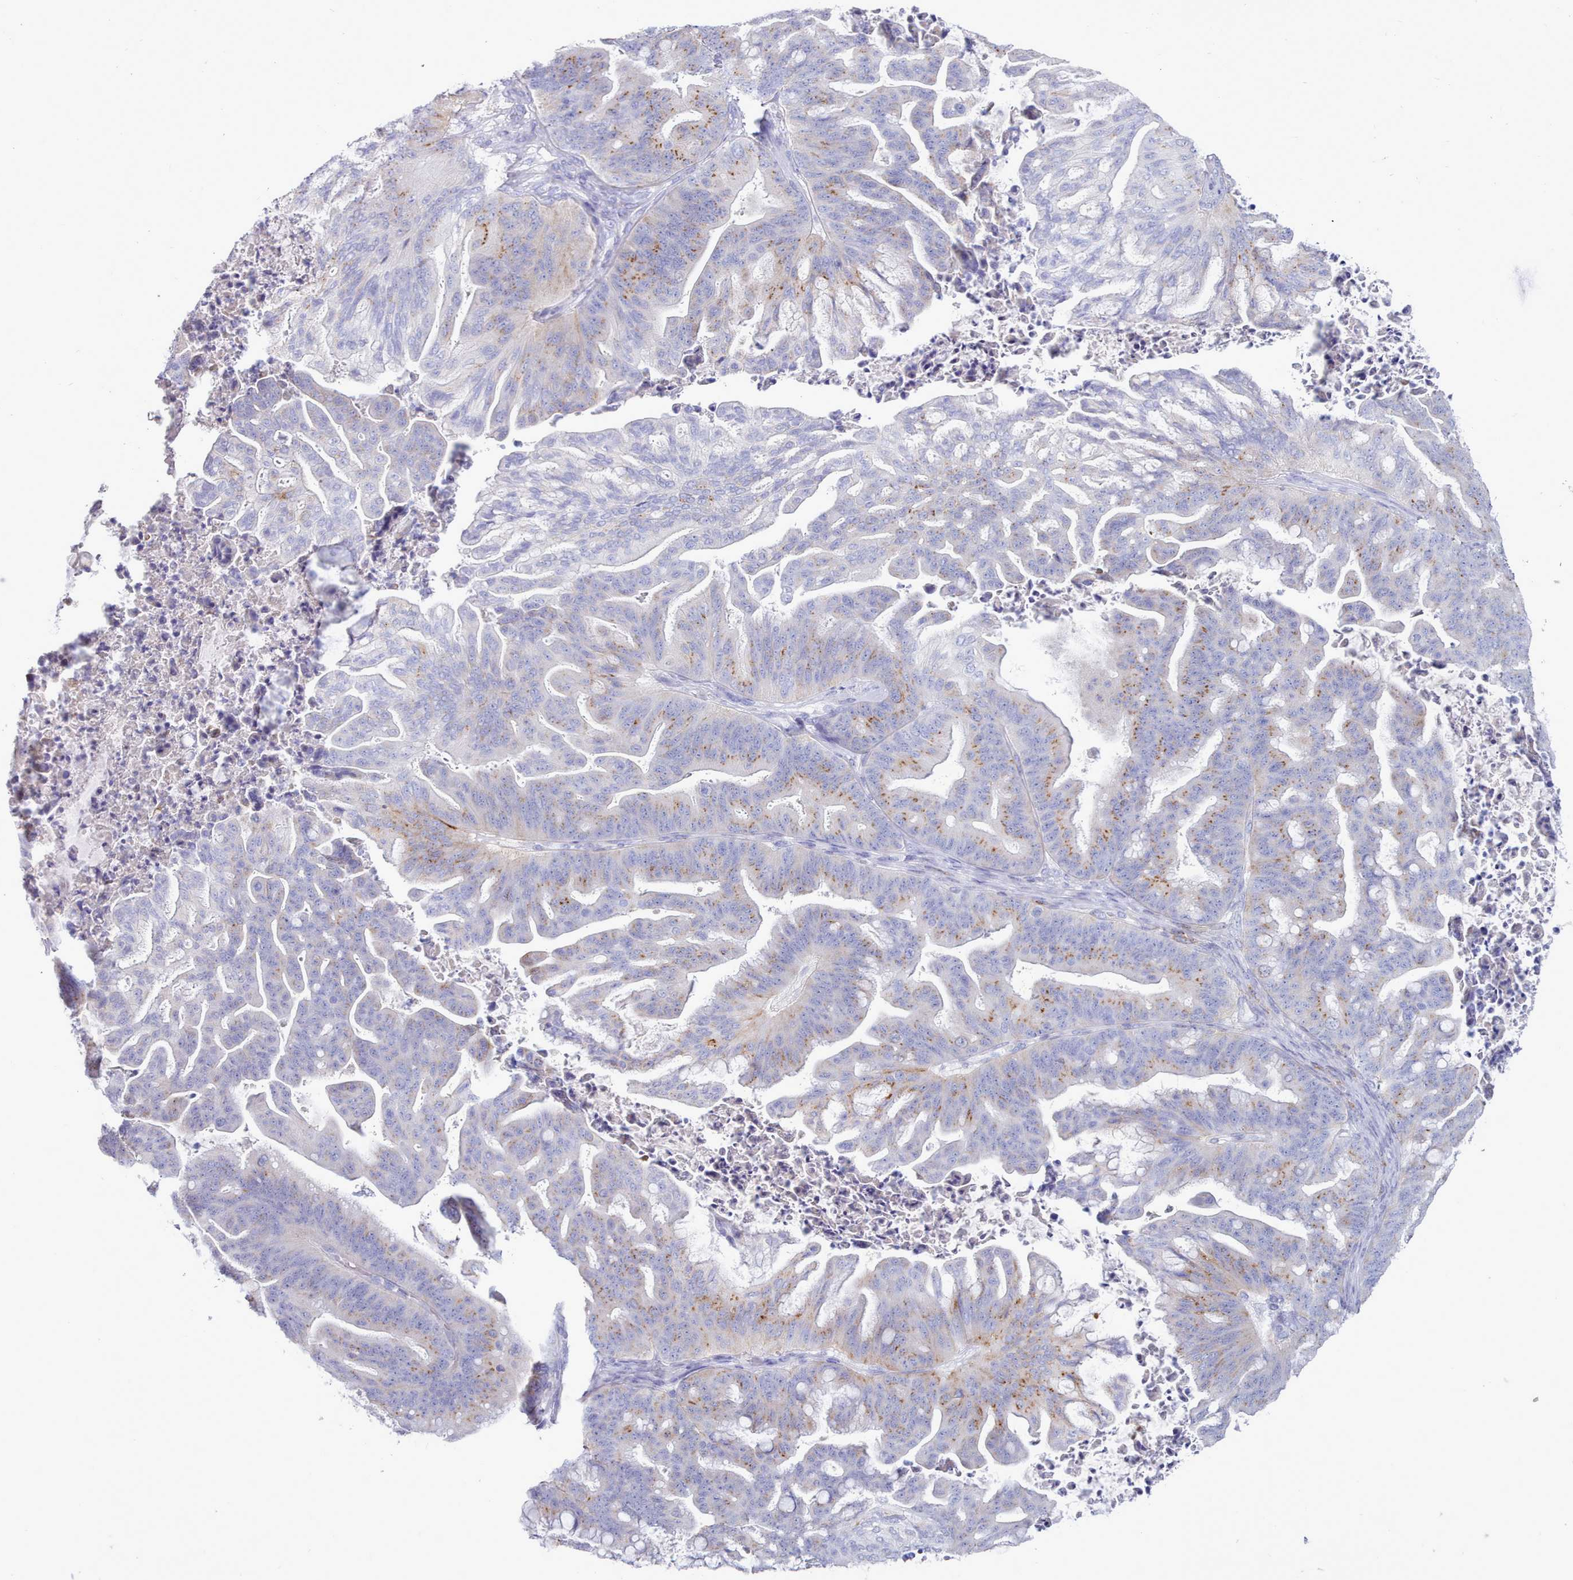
{"staining": {"intensity": "moderate", "quantity": "25%-75%", "location": "cytoplasmic/membranous"}, "tissue": "ovarian cancer", "cell_type": "Tumor cells", "image_type": "cancer", "snomed": [{"axis": "morphology", "description": "Cystadenocarcinoma, mucinous, NOS"}, {"axis": "topography", "description": "Ovary"}], "caption": "Protein staining of mucinous cystadenocarcinoma (ovarian) tissue reveals moderate cytoplasmic/membranous positivity in about 25%-75% of tumor cells.", "gene": "TMEM253", "patient": {"sex": "female", "age": 67}}